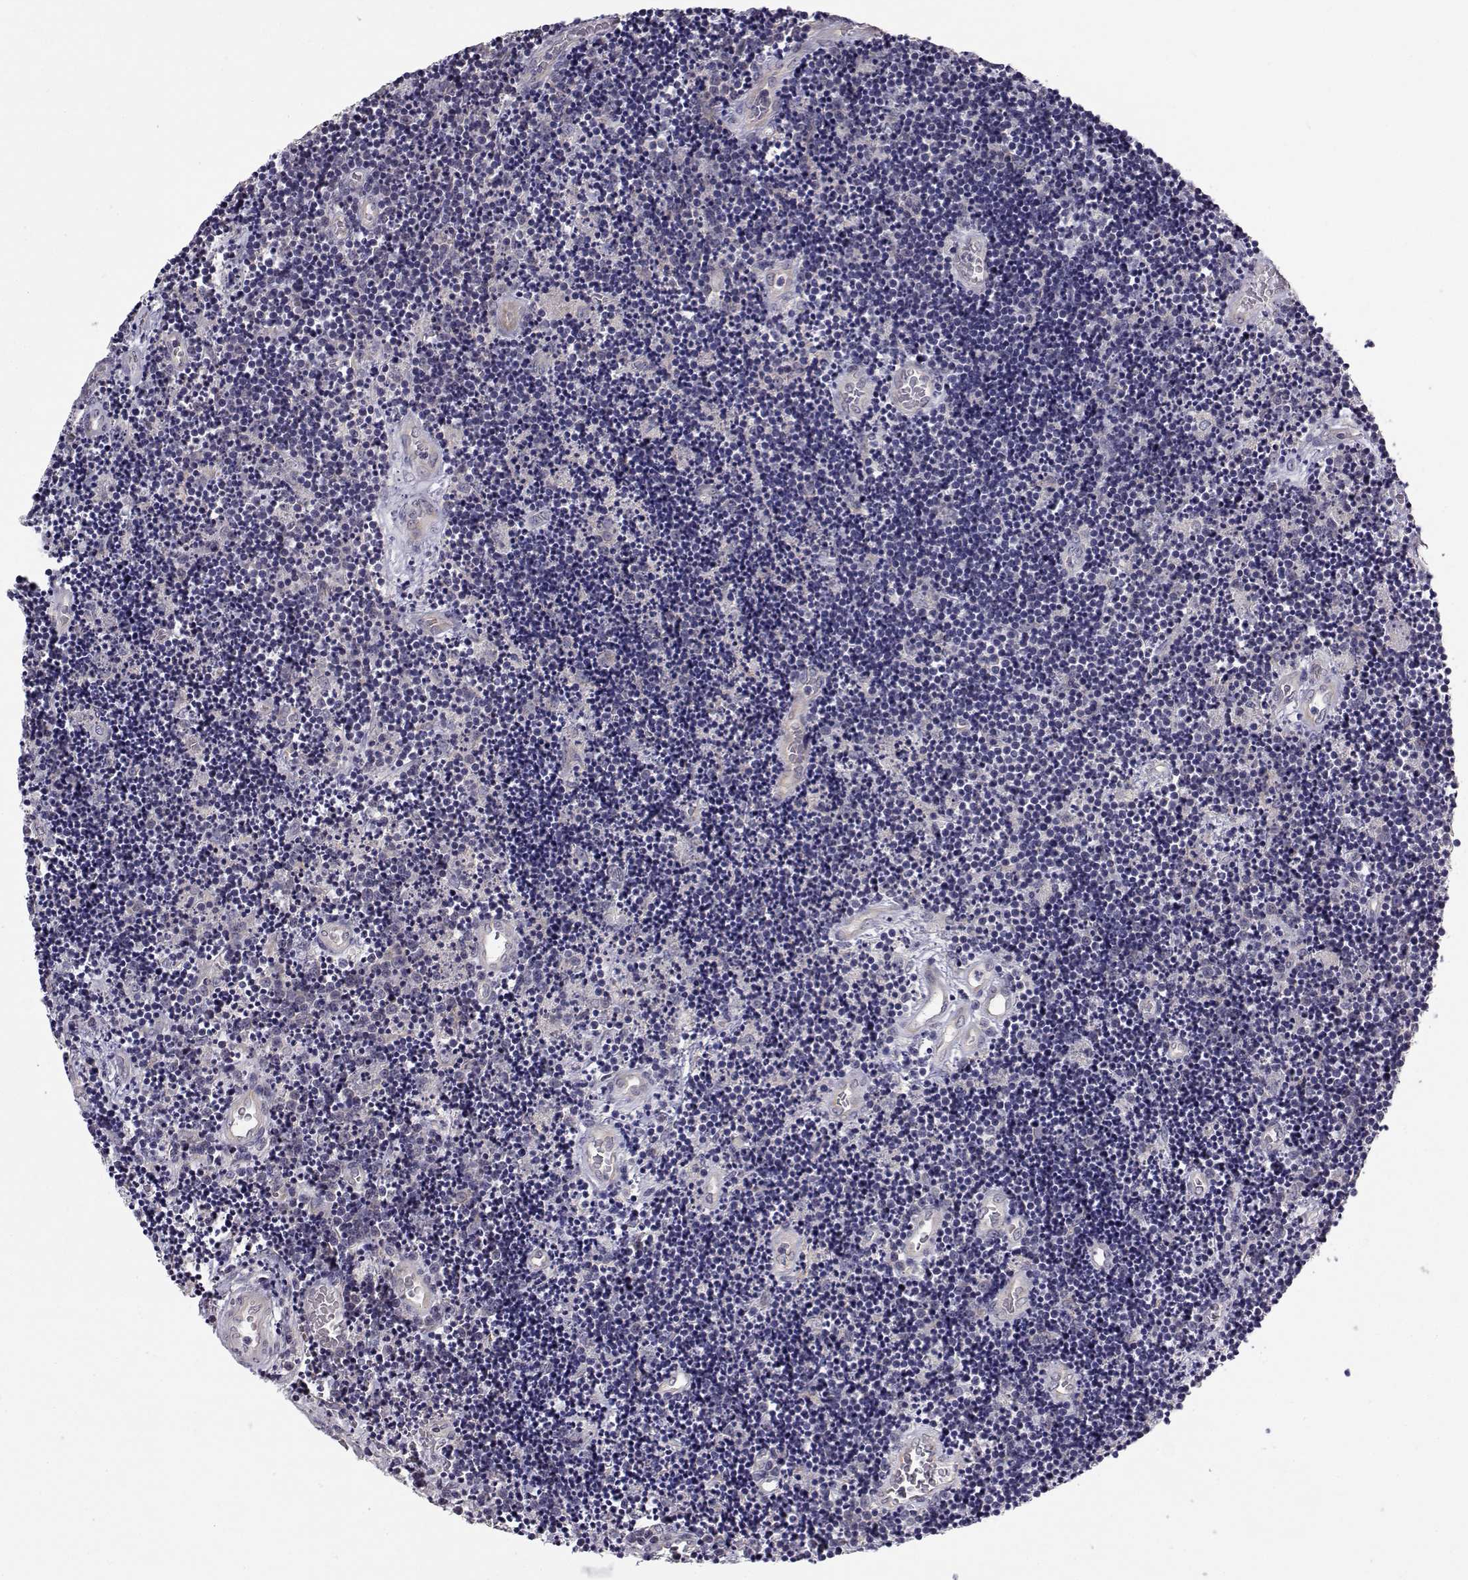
{"staining": {"intensity": "negative", "quantity": "none", "location": "none"}, "tissue": "lymphoma", "cell_type": "Tumor cells", "image_type": "cancer", "snomed": [{"axis": "morphology", "description": "Malignant lymphoma, non-Hodgkin's type, Low grade"}, {"axis": "topography", "description": "Brain"}], "caption": "Immunohistochemistry (IHC) of lymphoma displays no expression in tumor cells.", "gene": "PEX5L", "patient": {"sex": "female", "age": 66}}